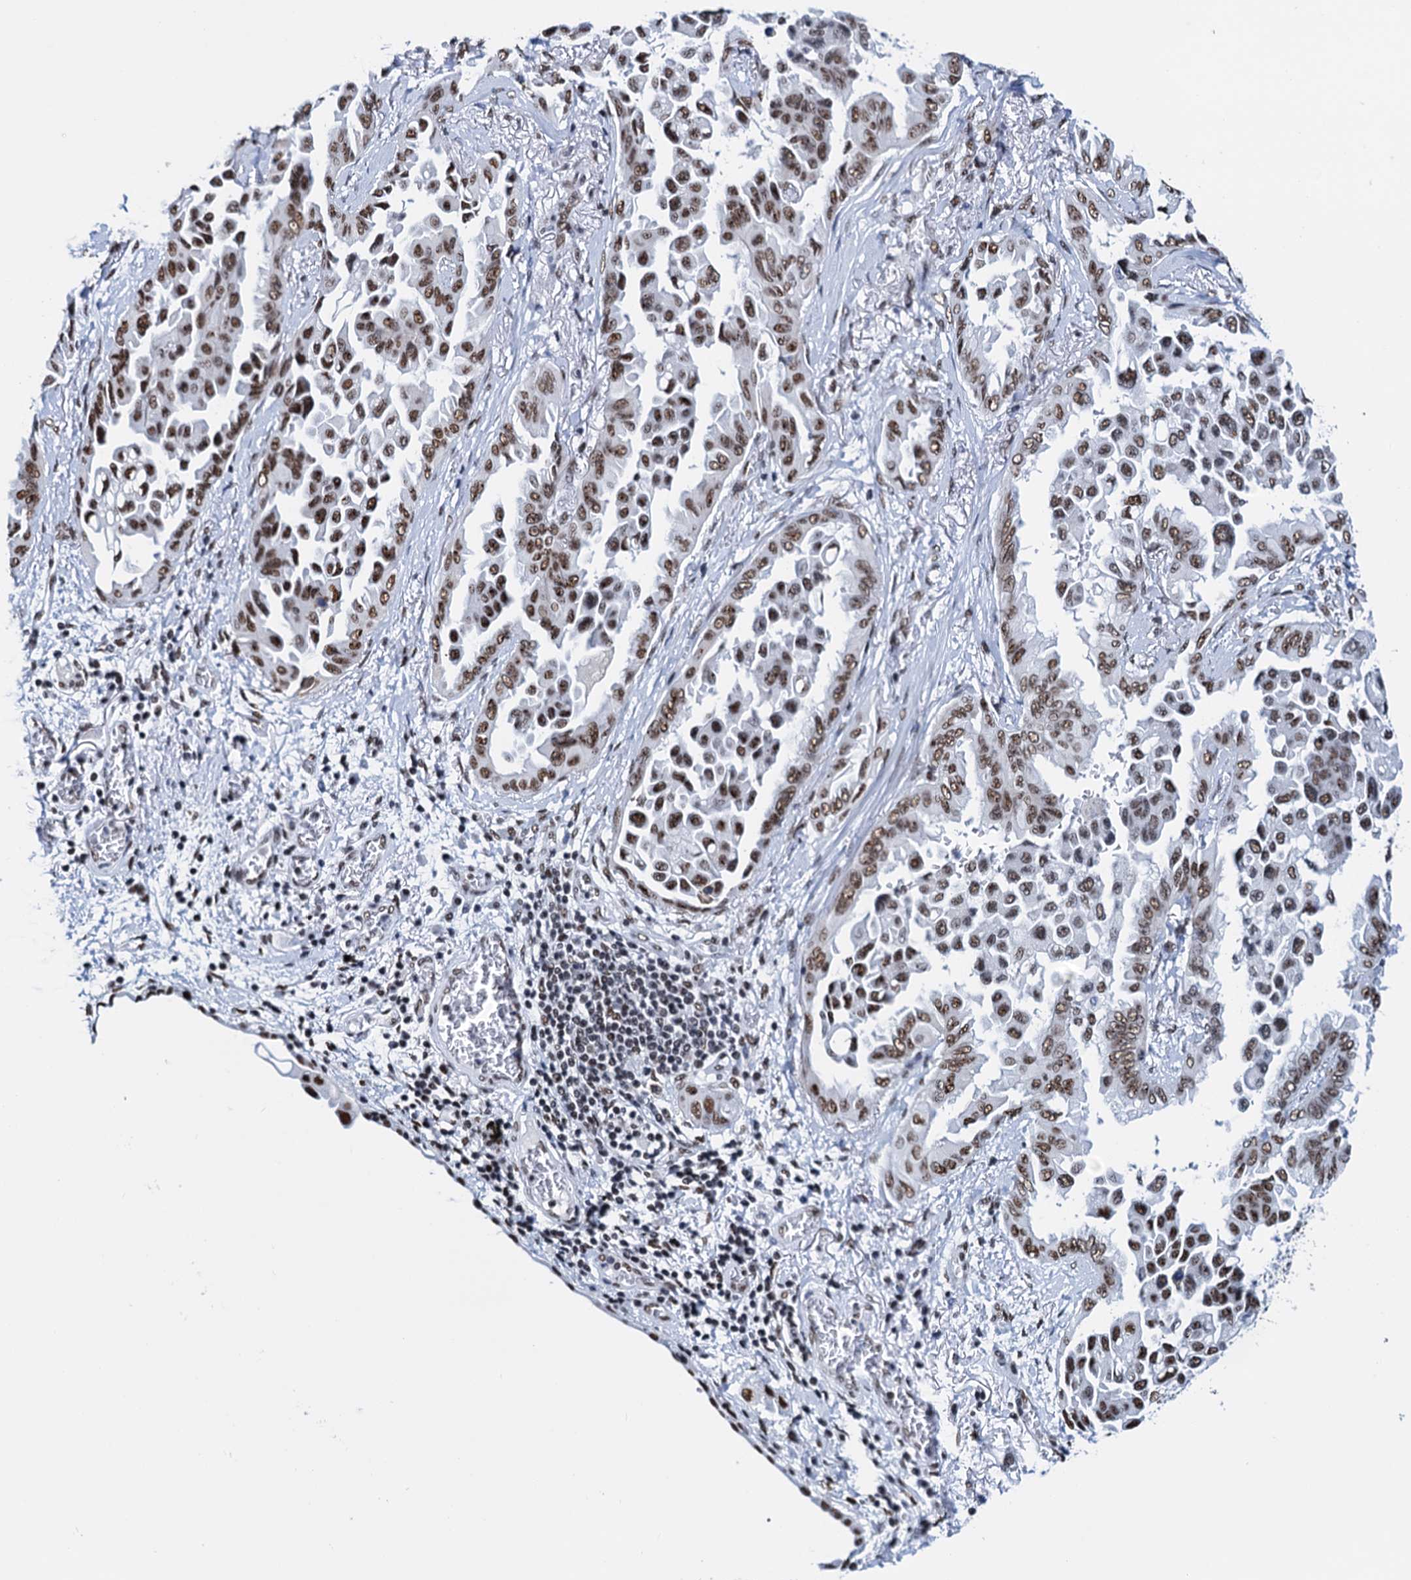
{"staining": {"intensity": "moderate", "quantity": ">75%", "location": "nuclear"}, "tissue": "lung cancer", "cell_type": "Tumor cells", "image_type": "cancer", "snomed": [{"axis": "morphology", "description": "Adenocarcinoma, NOS"}, {"axis": "topography", "description": "Lung"}], "caption": "Human lung adenocarcinoma stained with a protein marker reveals moderate staining in tumor cells.", "gene": "SLTM", "patient": {"sex": "female", "age": 67}}